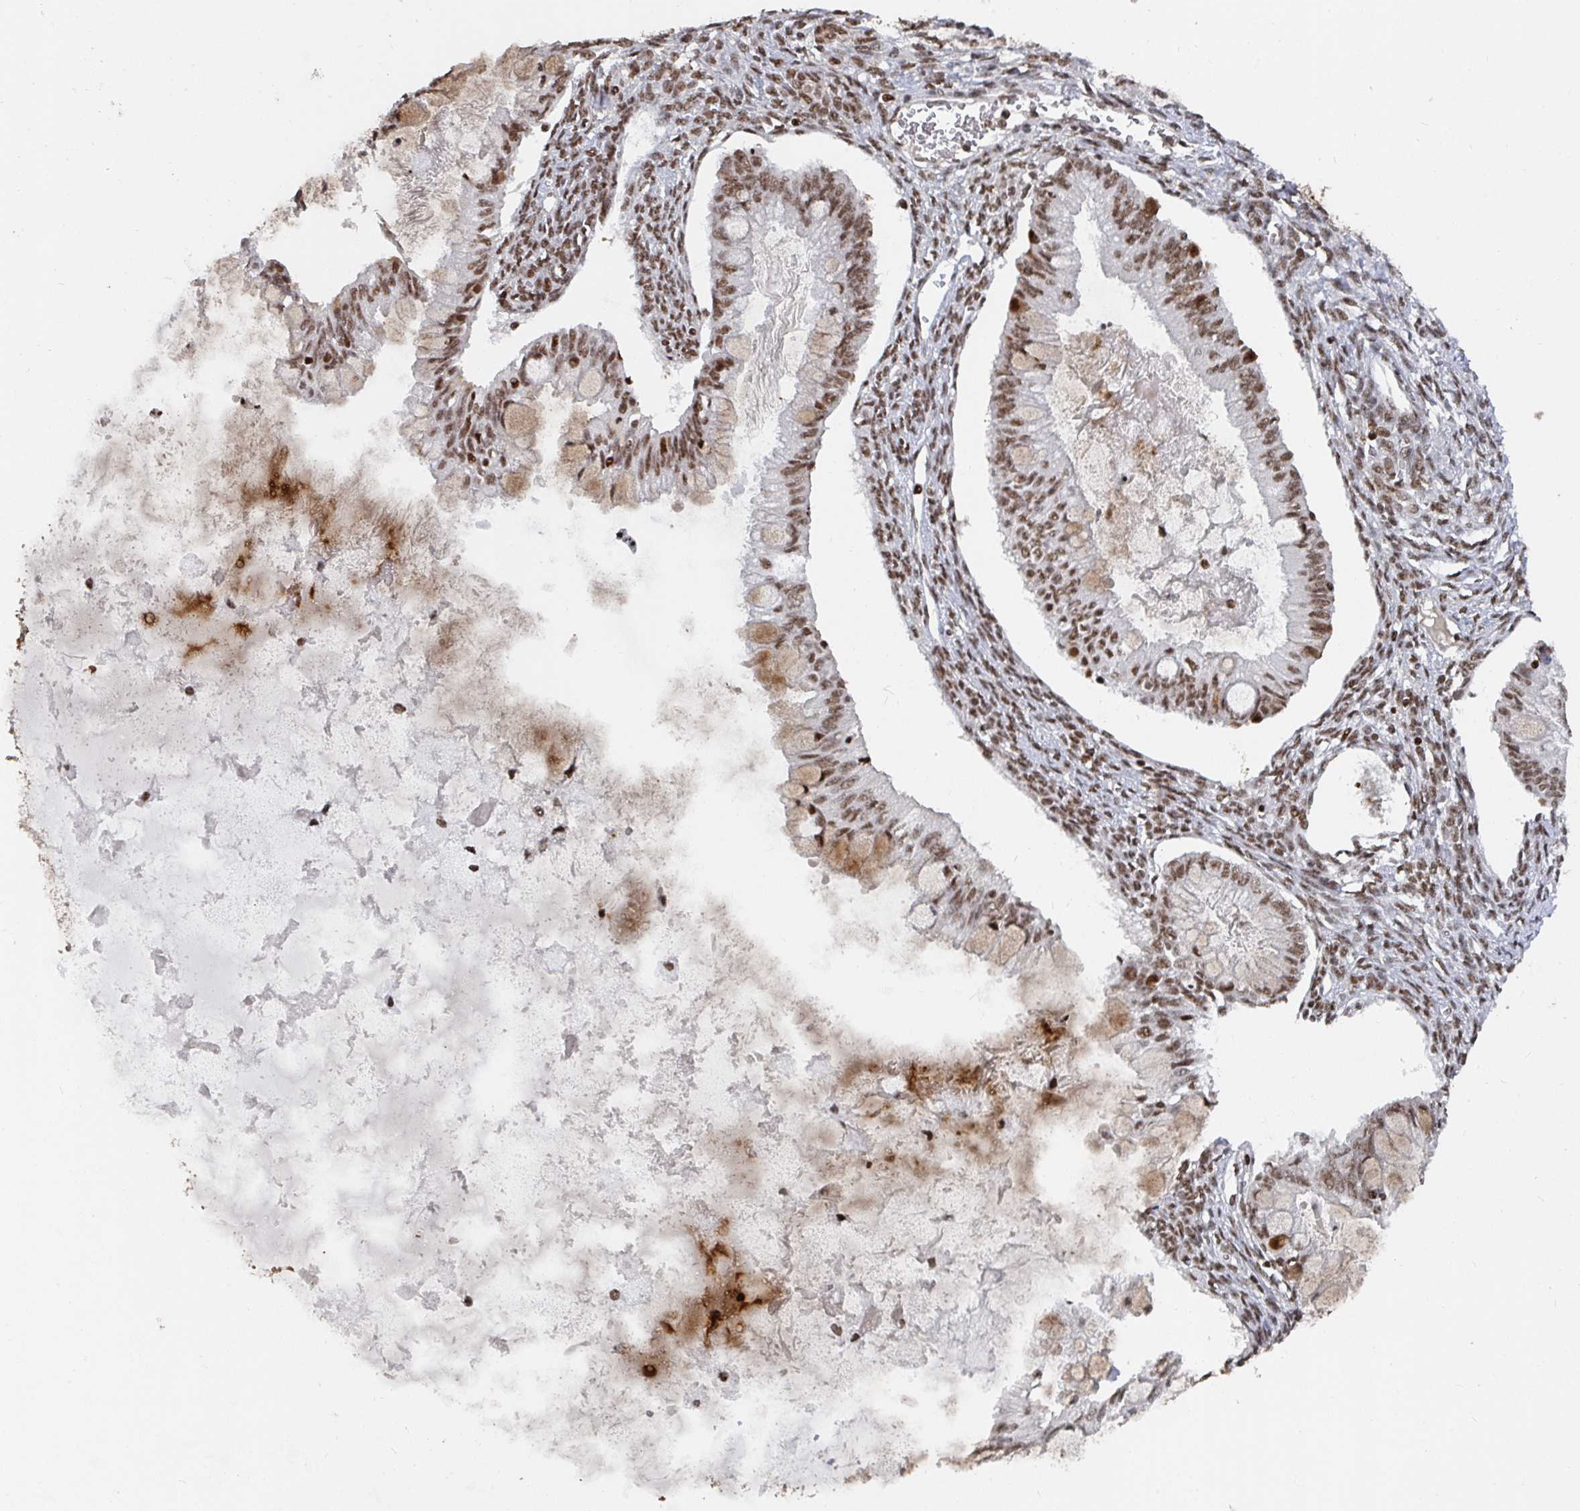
{"staining": {"intensity": "moderate", "quantity": ">75%", "location": "nuclear"}, "tissue": "ovarian cancer", "cell_type": "Tumor cells", "image_type": "cancer", "snomed": [{"axis": "morphology", "description": "Cystadenocarcinoma, mucinous, NOS"}, {"axis": "topography", "description": "Ovary"}], "caption": "Protein expression analysis of ovarian mucinous cystadenocarcinoma exhibits moderate nuclear staining in about >75% of tumor cells.", "gene": "ZDHHC12", "patient": {"sex": "female", "age": 34}}